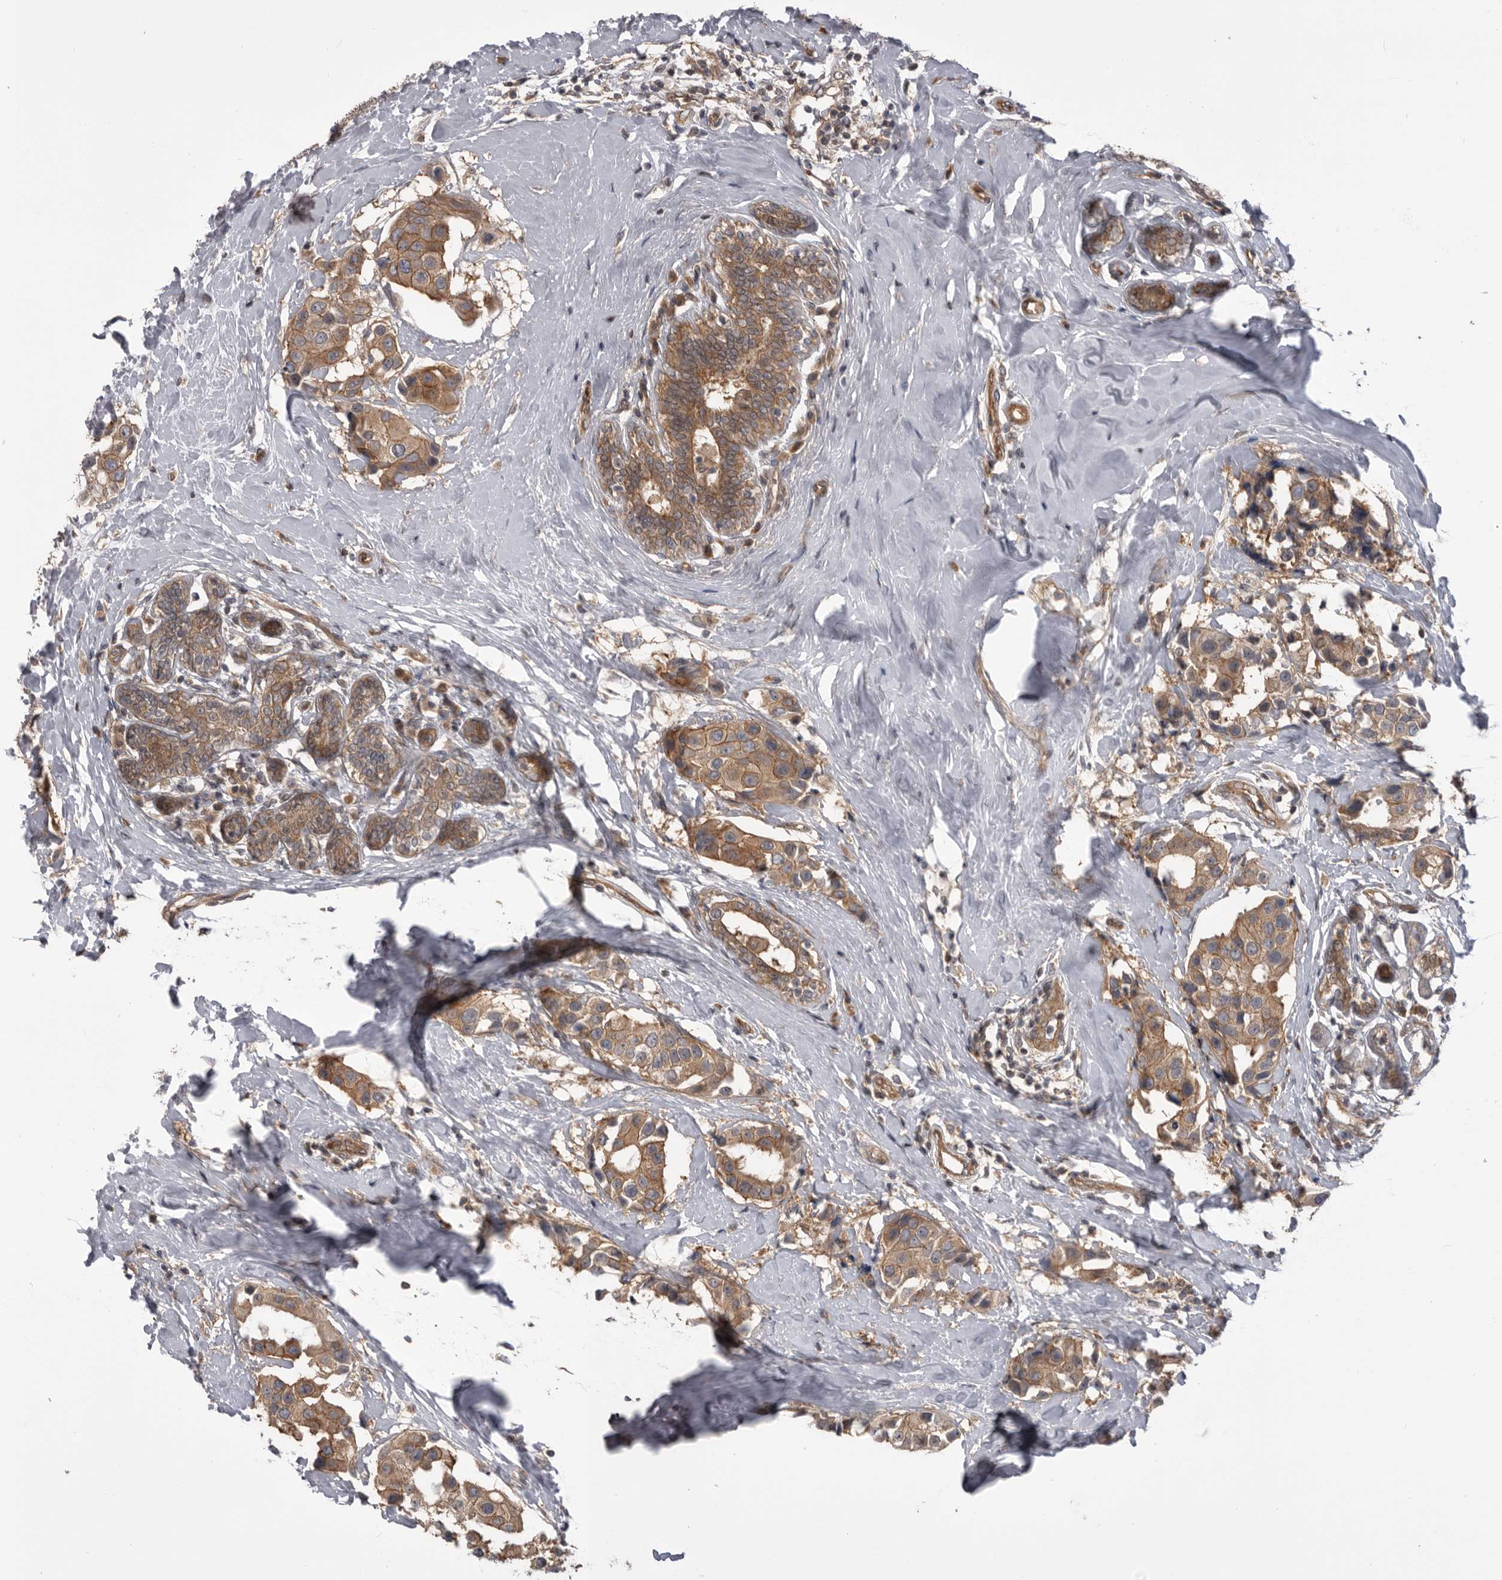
{"staining": {"intensity": "moderate", "quantity": ">75%", "location": "cytoplasmic/membranous"}, "tissue": "breast cancer", "cell_type": "Tumor cells", "image_type": "cancer", "snomed": [{"axis": "morphology", "description": "Normal tissue, NOS"}, {"axis": "morphology", "description": "Duct carcinoma"}, {"axis": "topography", "description": "Breast"}], "caption": "Human breast cancer stained with a brown dye displays moderate cytoplasmic/membranous positive expression in about >75% of tumor cells.", "gene": "RAB3GAP2", "patient": {"sex": "female", "age": 39}}